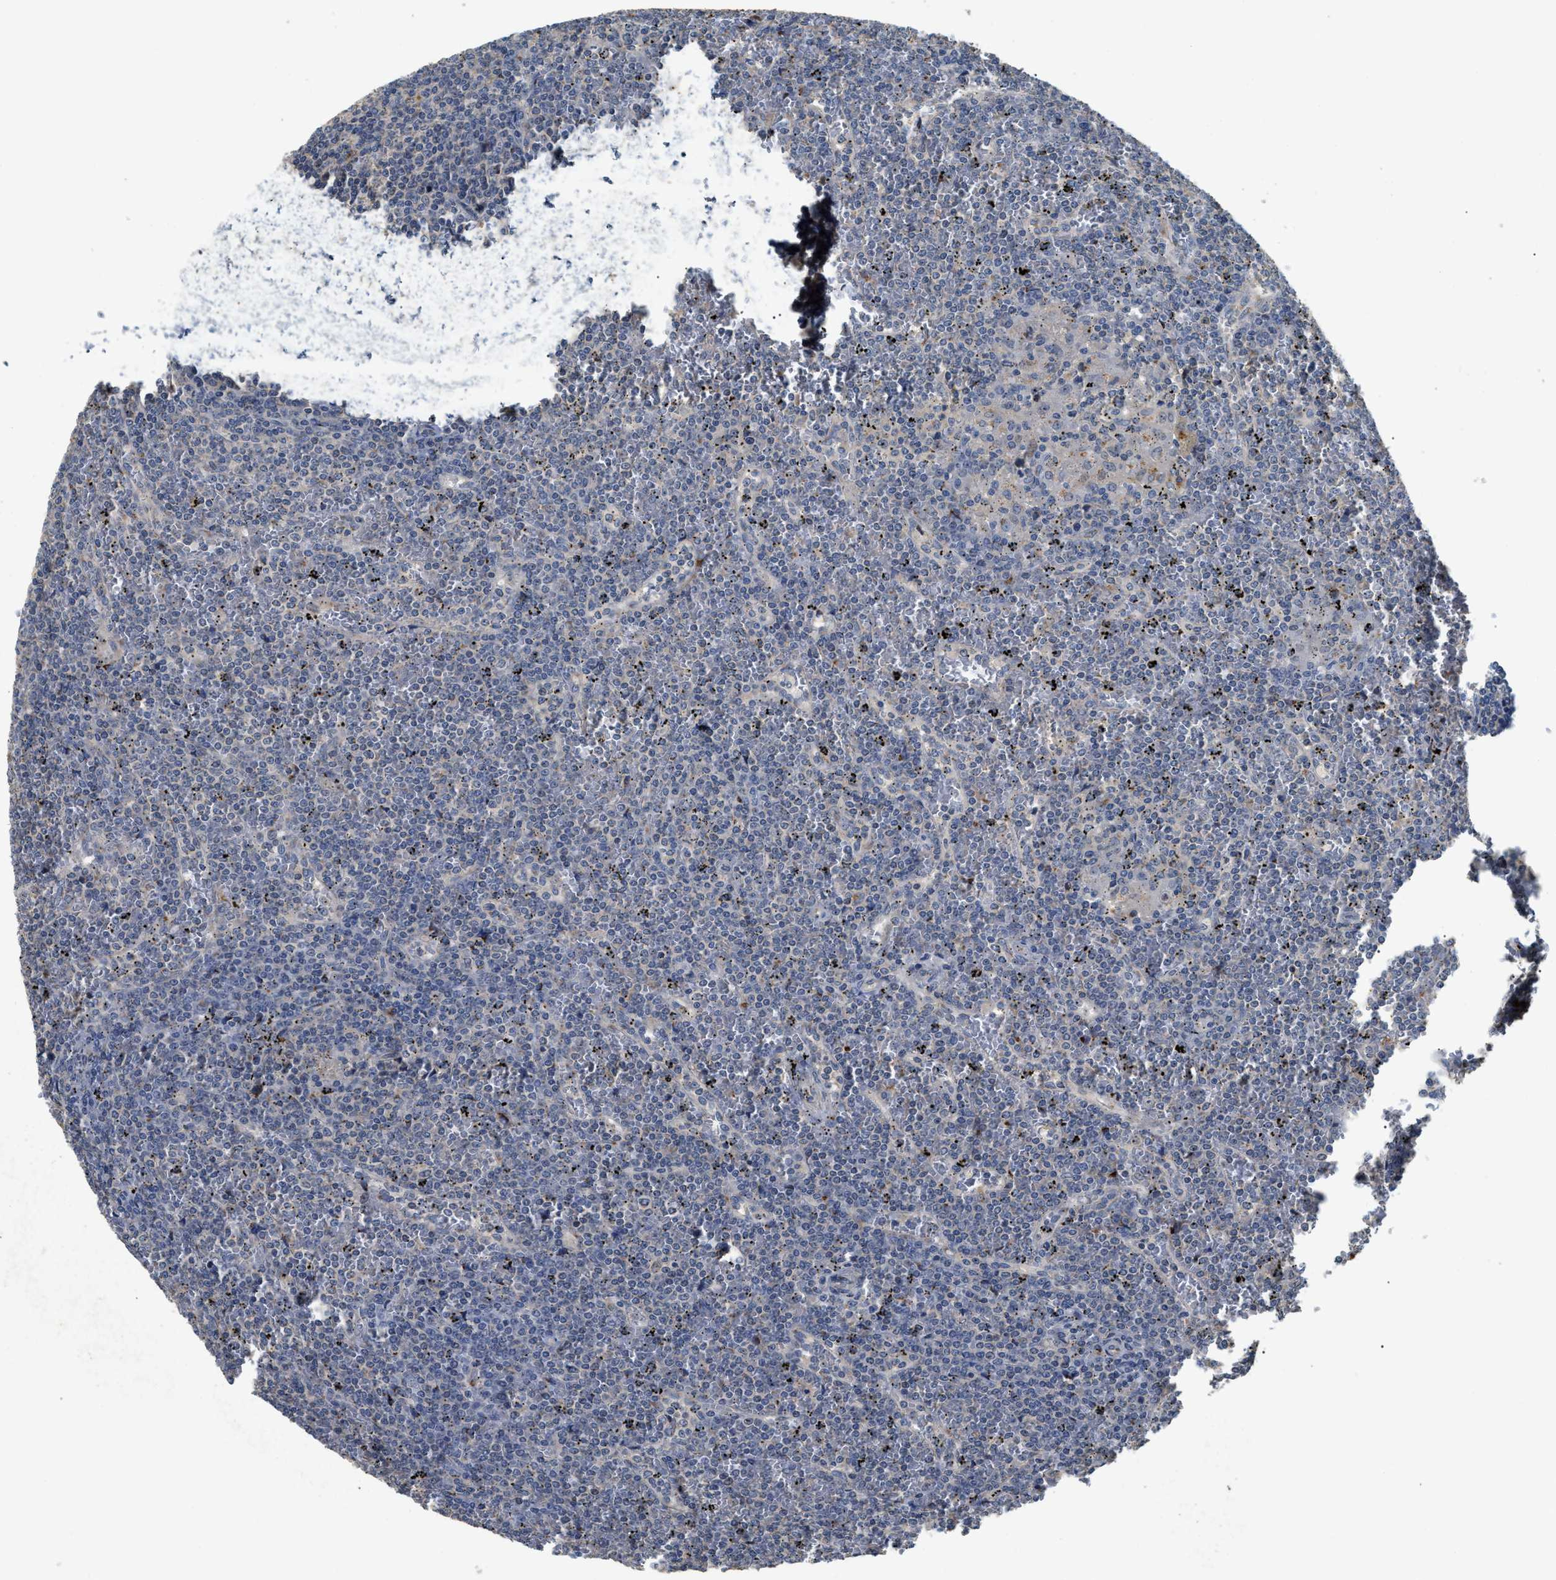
{"staining": {"intensity": "negative", "quantity": "none", "location": "none"}, "tissue": "lymphoma", "cell_type": "Tumor cells", "image_type": "cancer", "snomed": [{"axis": "morphology", "description": "Malignant lymphoma, non-Hodgkin's type, Low grade"}, {"axis": "topography", "description": "Spleen"}], "caption": "Human lymphoma stained for a protein using immunohistochemistry shows no positivity in tumor cells.", "gene": "SIK2", "patient": {"sex": "female", "age": 19}}